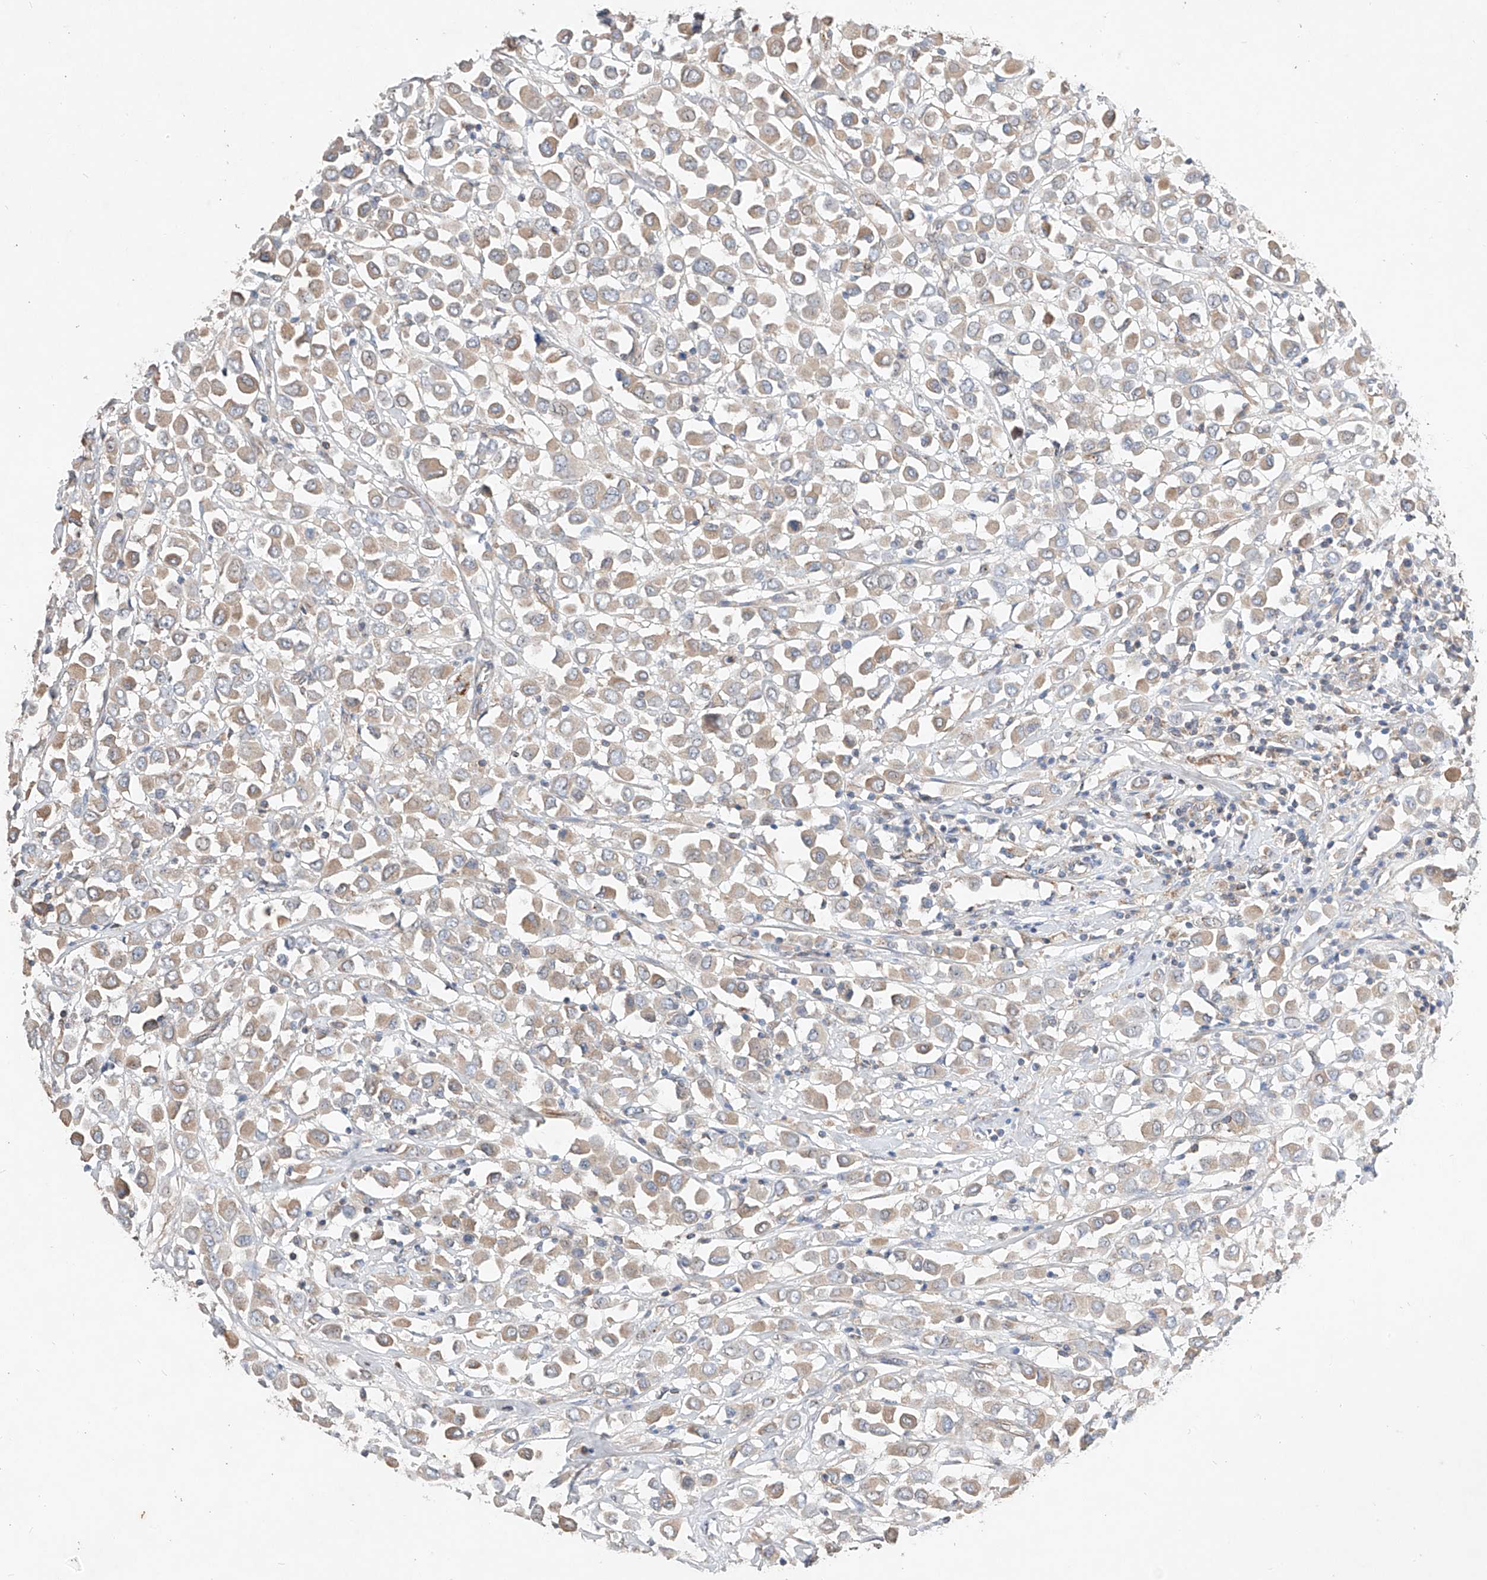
{"staining": {"intensity": "weak", "quantity": ">75%", "location": "cytoplasmic/membranous"}, "tissue": "breast cancer", "cell_type": "Tumor cells", "image_type": "cancer", "snomed": [{"axis": "morphology", "description": "Duct carcinoma"}, {"axis": "topography", "description": "Breast"}], "caption": "A low amount of weak cytoplasmic/membranous expression is seen in approximately >75% of tumor cells in breast cancer (infiltrating ductal carcinoma) tissue.", "gene": "RUSC1", "patient": {"sex": "female", "age": 61}}